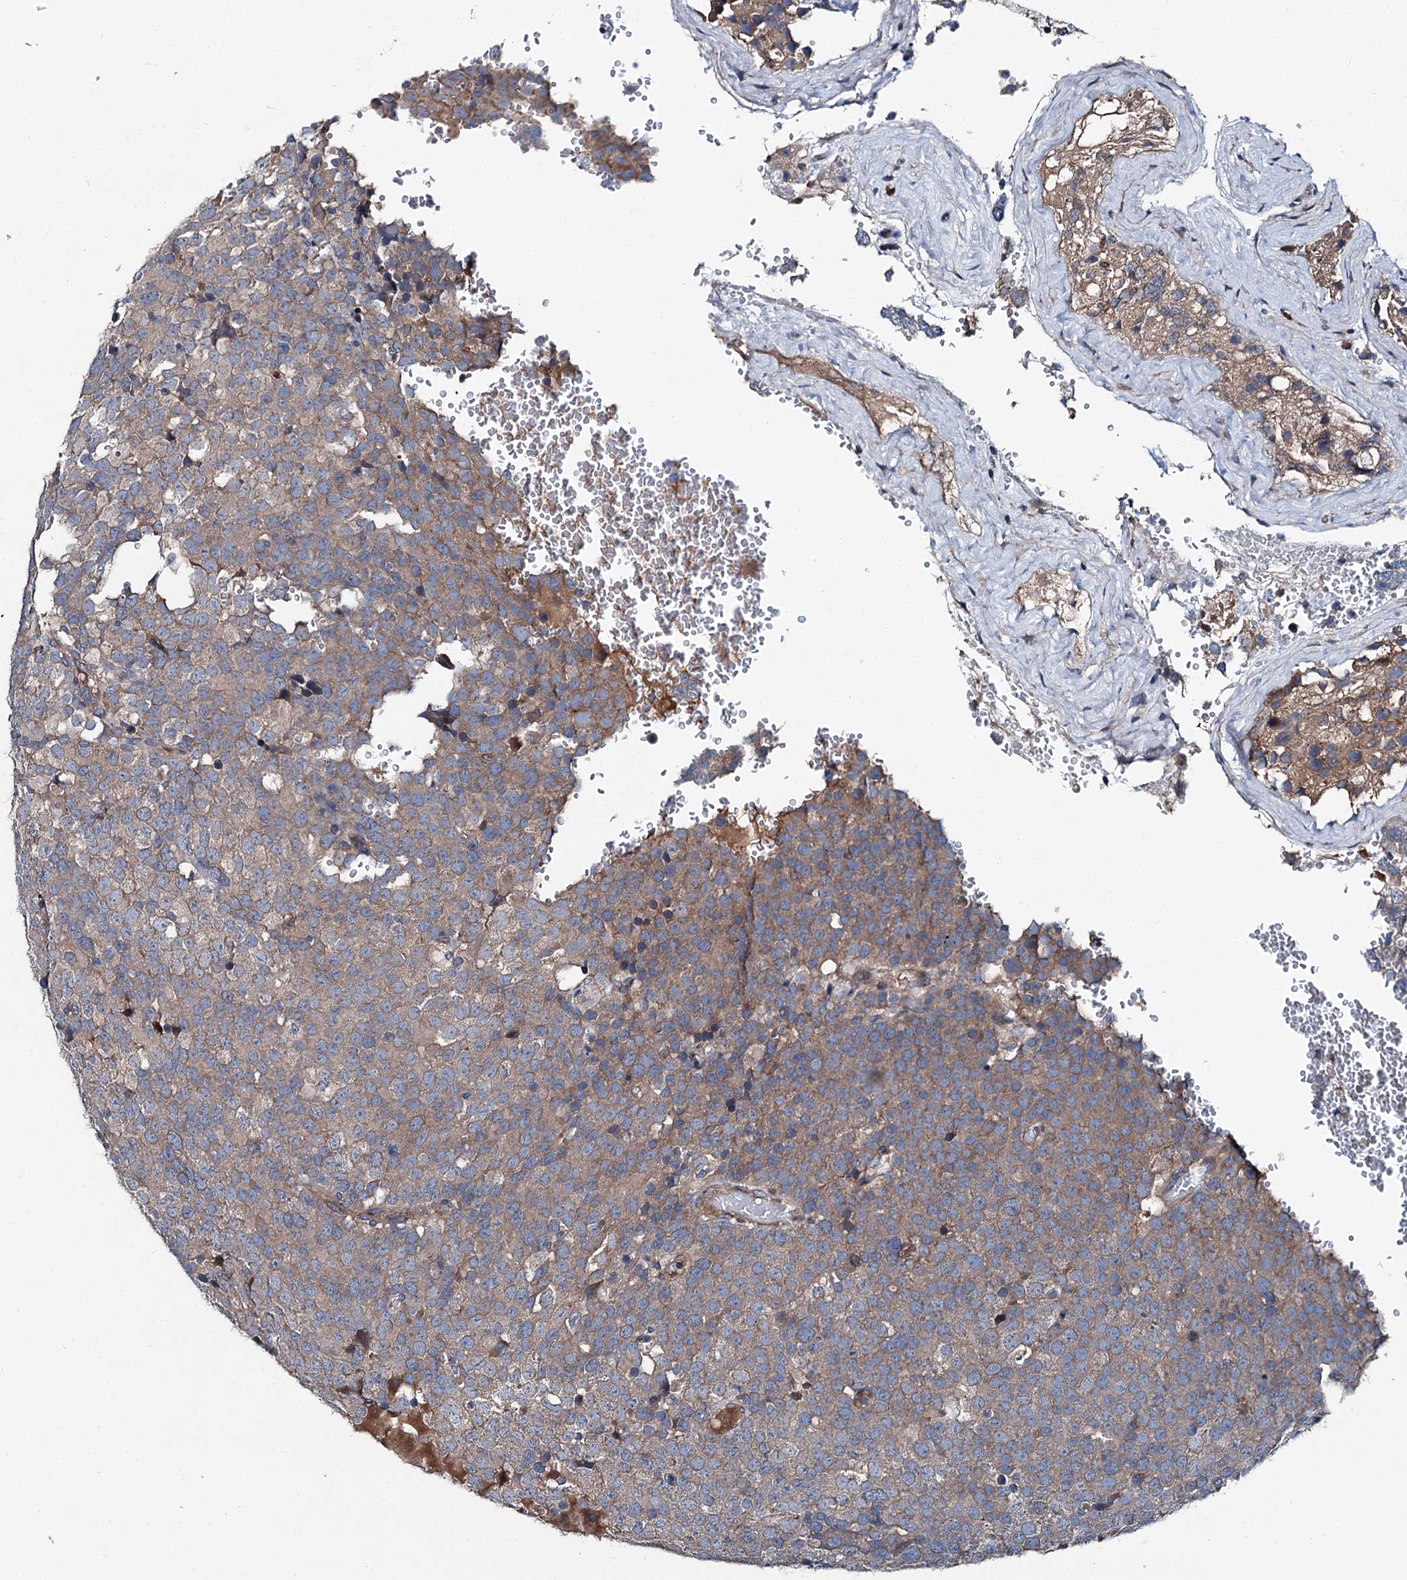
{"staining": {"intensity": "weak", "quantity": "25%-75%", "location": "cytoplasmic/membranous"}, "tissue": "testis cancer", "cell_type": "Tumor cells", "image_type": "cancer", "snomed": [{"axis": "morphology", "description": "Seminoma, NOS"}, {"axis": "topography", "description": "Testis"}], "caption": "Brown immunohistochemical staining in human testis cancer demonstrates weak cytoplasmic/membranous positivity in approximately 25%-75% of tumor cells.", "gene": "SLC22A25", "patient": {"sex": "male", "age": 71}}